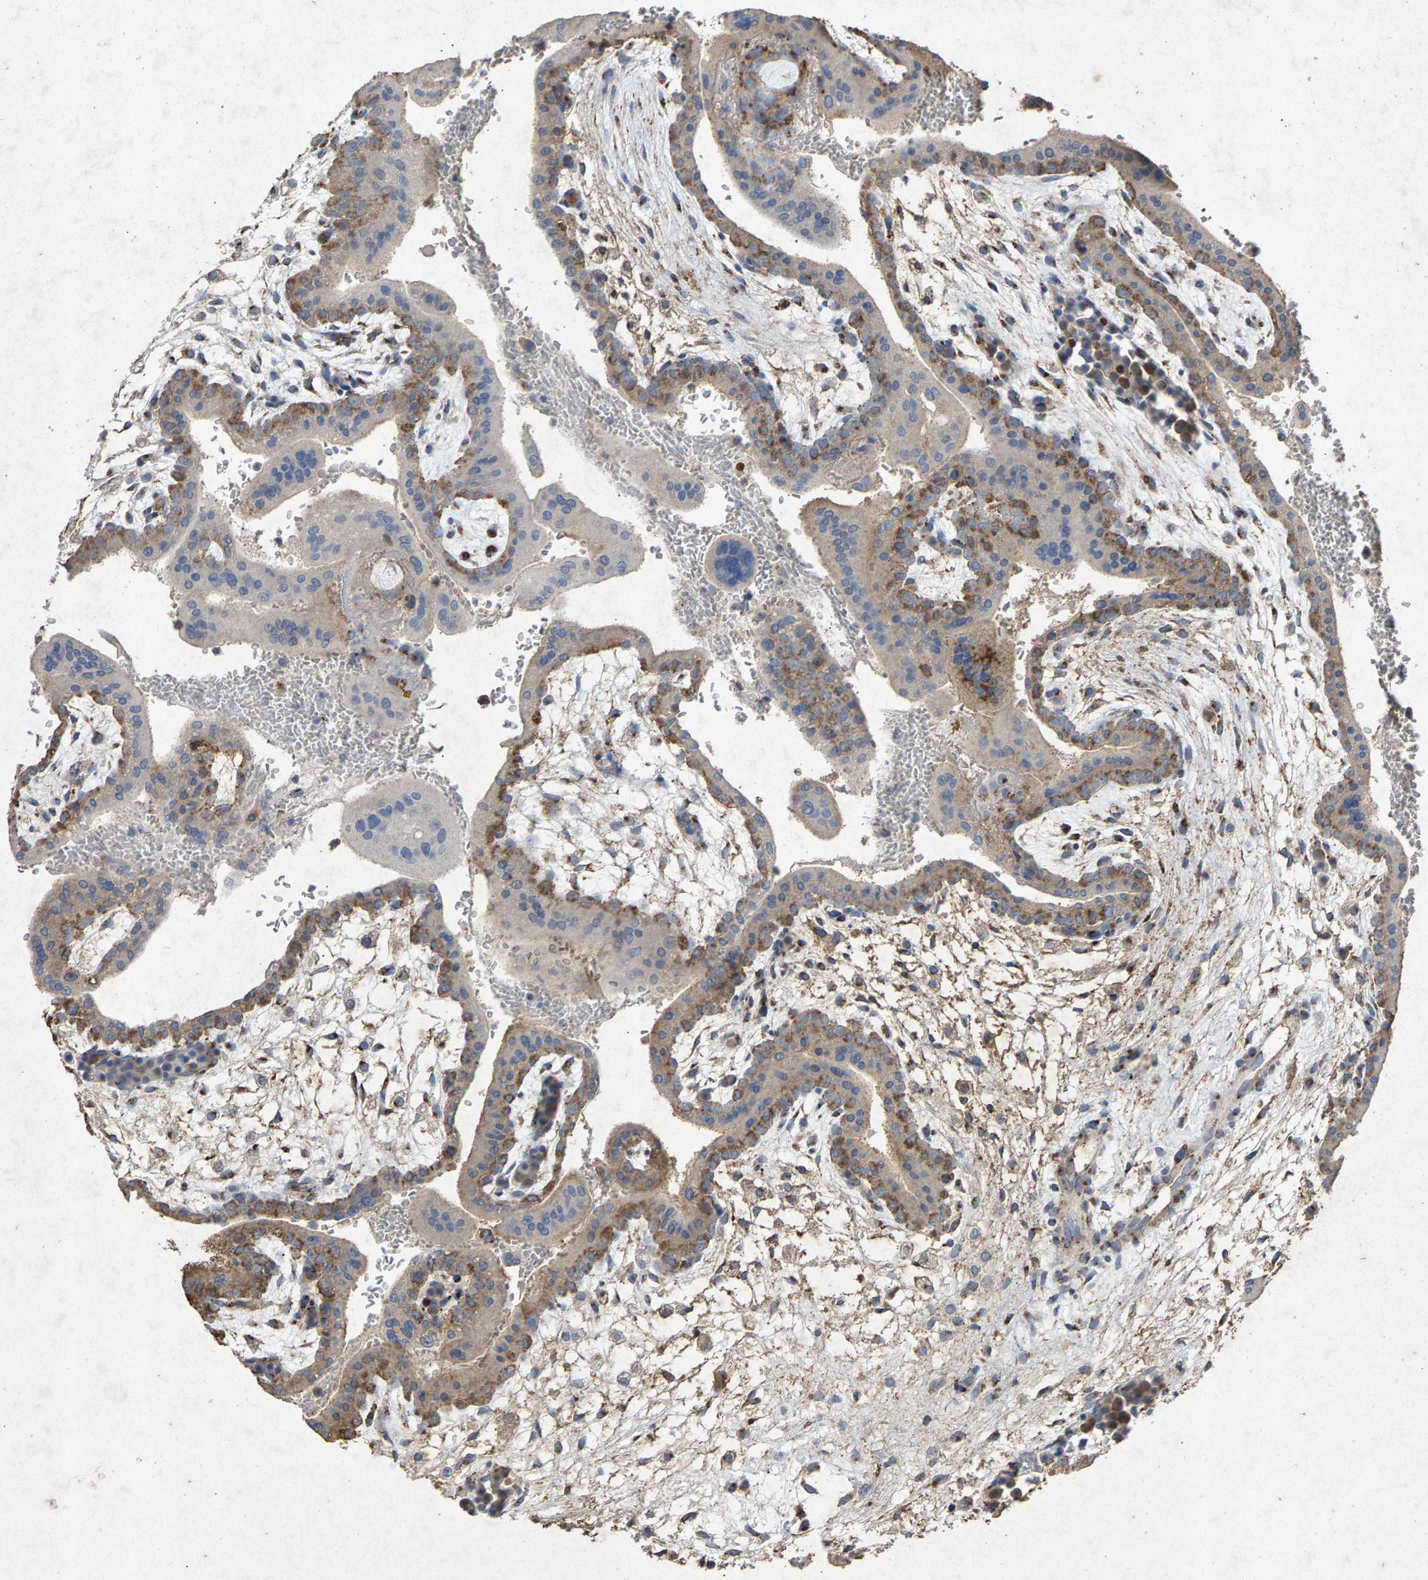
{"staining": {"intensity": "moderate", "quantity": ">75%", "location": "cytoplasmic/membranous"}, "tissue": "placenta", "cell_type": "Trophoblastic cells", "image_type": "normal", "snomed": [{"axis": "morphology", "description": "Normal tissue, NOS"}, {"axis": "topography", "description": "Placenta"}], "caption": "Immunohistochemical staining of benign human placenta displays moderate cytoplasmic/membranous protein positivity in about >75% of trophoblastic cells.", "gene": "MAN2A1", "patient": {"sex": "female", "age": 35}}